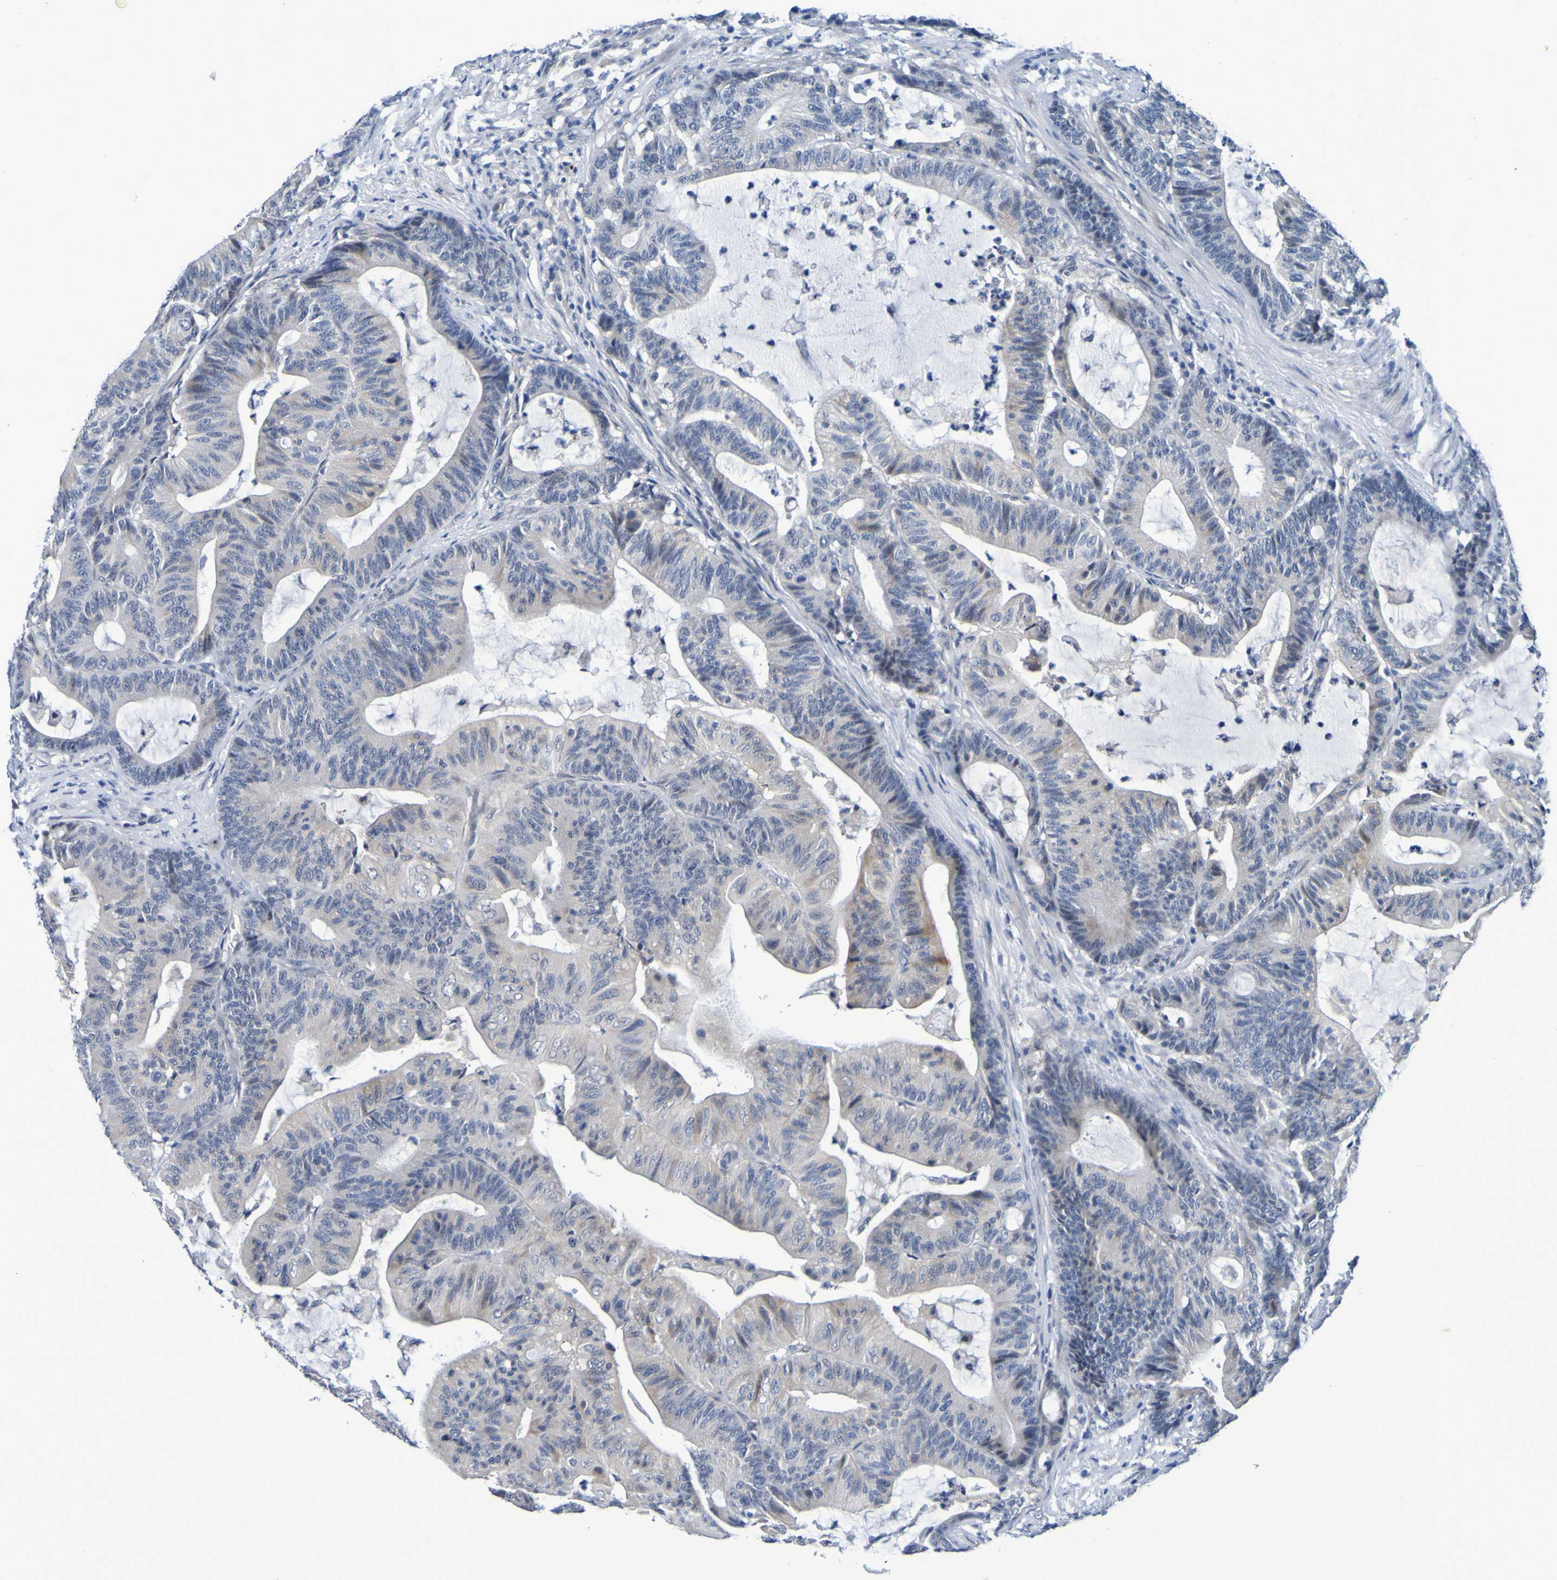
{"staining": {"intensity": "weak", "quantity": "<25%", "location": "cytoplasmic/membranous"}, "tissue": "colorectal cancer", "cell_type": "Tumor cells", "image_type": "cancer", "snomed": [{"axis": "morphology", "description": "Adenocarcinoma, NOS"}, {"axis": "topography", "description": "Colon"}], "caption": "Immunohistochemical staining of human colorectal adenocarcinoma shows no significant positivity in tumor cells.", "gene": "VMA21", "patient": {"sex": "female", "age": 84}}